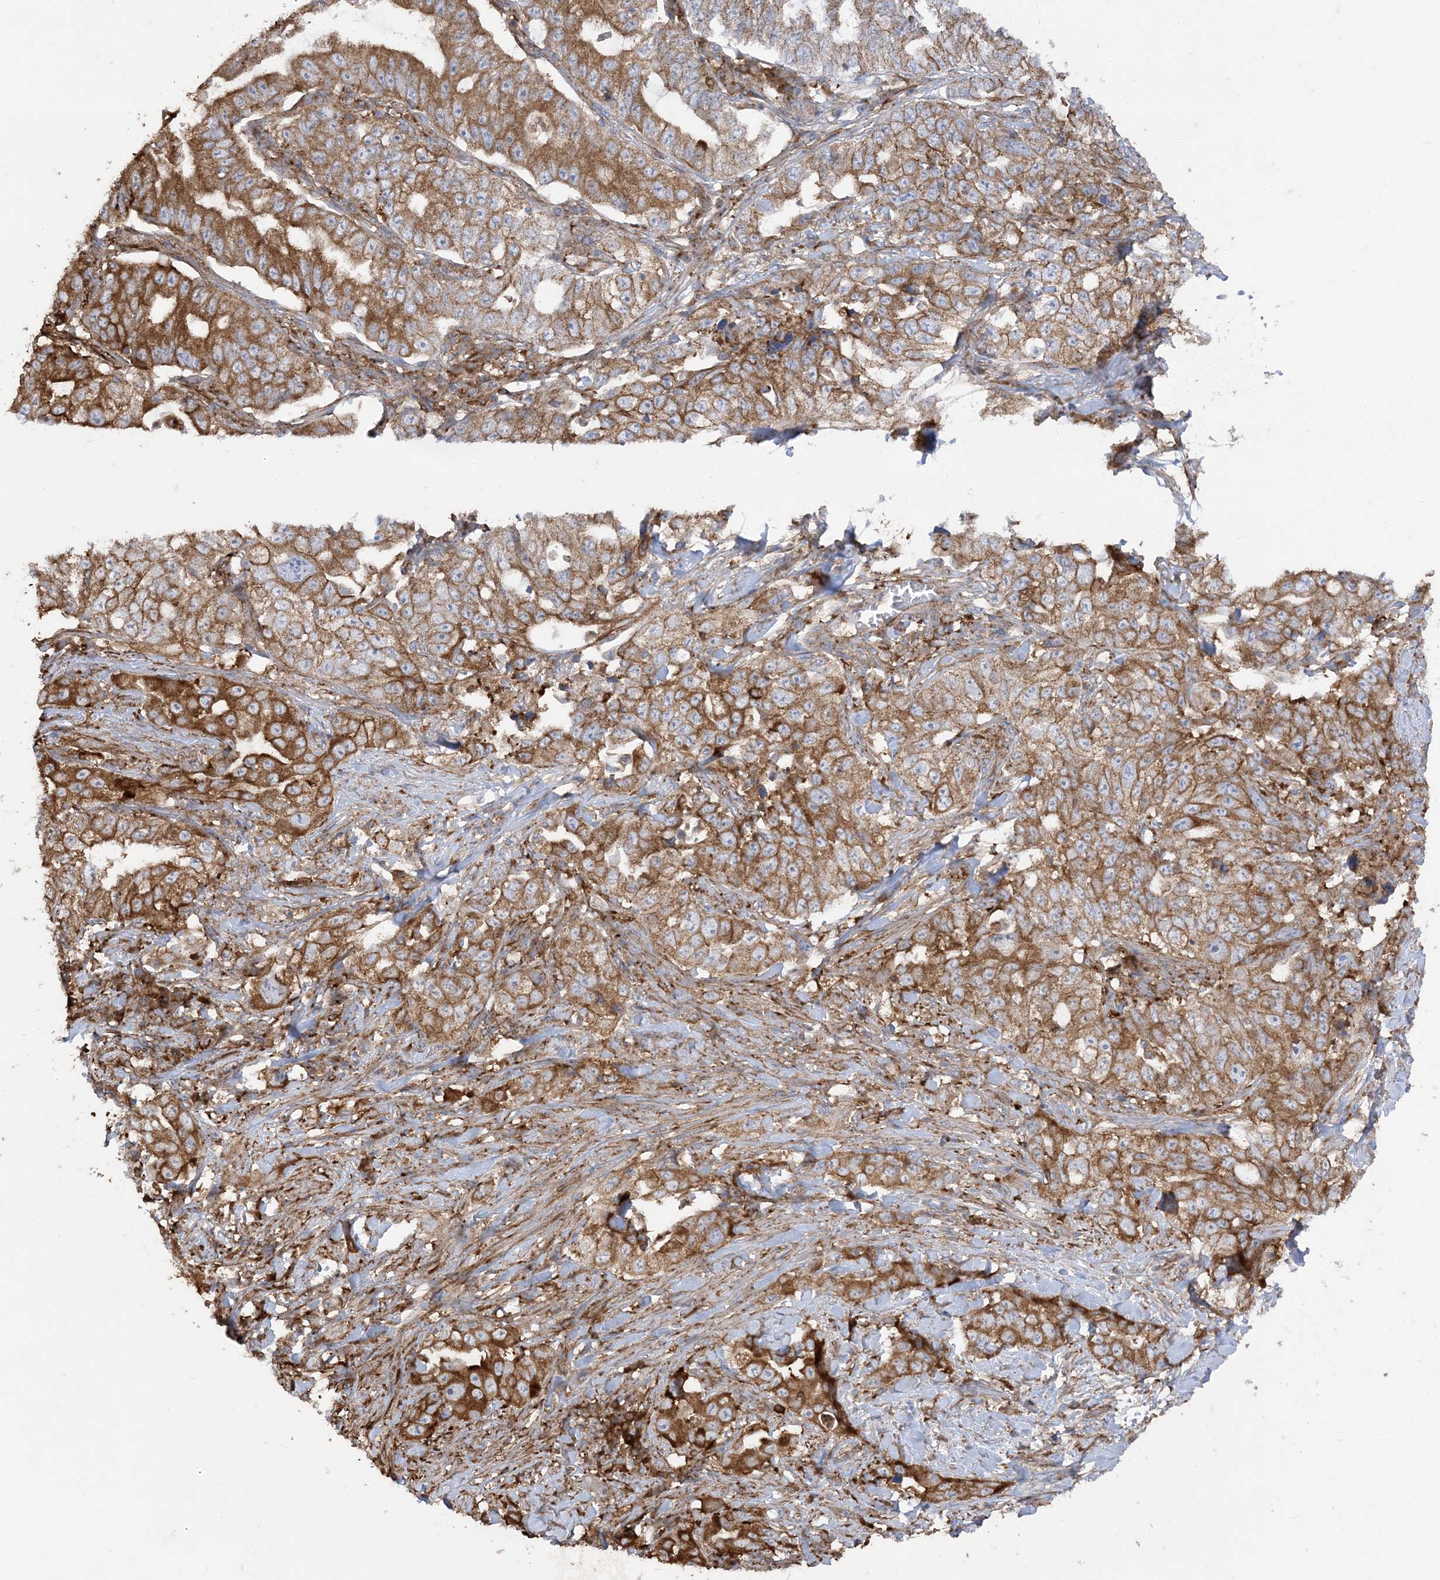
{"staining": {"intensity": "strong", "quantity": ">75%", "location": "cytoplasmic/membranous"}, "tissue": "lung cancer", "cell_type": "Tumor cells", "image_type": "cancer", "snomed": [{"axis": "morphology", "description": "Adenocarcinoma, NOS"}, {"axis": "topography", "description": "Lung"}], "caption": "Human adenocarcinoma (lung) stained for a protein (brown) shows strong cytoplasmic/membranous positive expression in approximately >75% of tumor cells.", "gene": "DERL3", "patient": {"sex": "female", "age": 51}}